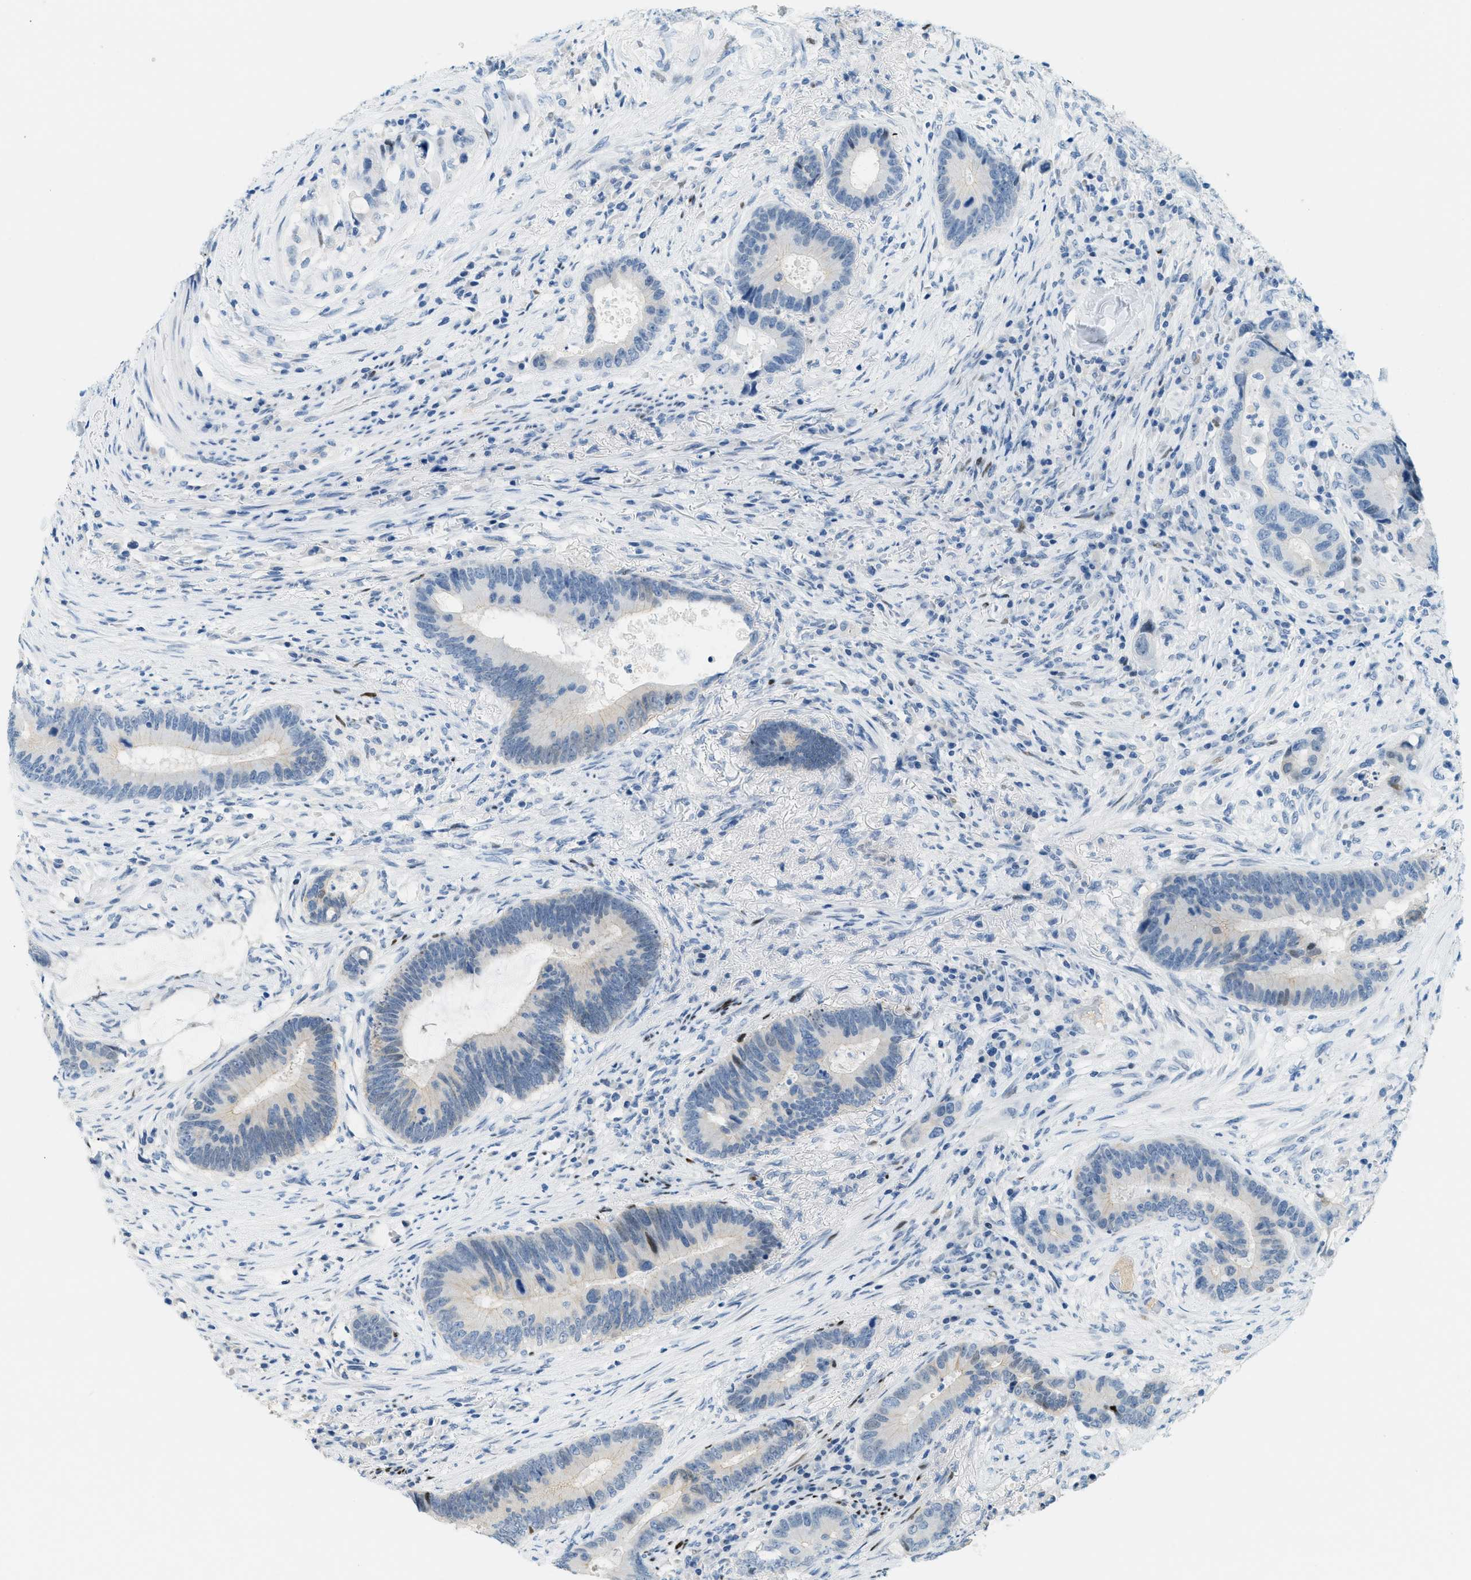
{"staining": {"intensity": "negative", "quantity": "none", "location": "none"}, "tissue": "colorectal cancer", "cell_type": "Tumor cells", "image_type": "cancer", "snomed": [{"axis": "morphology", "description": "Adenocarcinoma, NOS"}, {"axis": "topography", "description": "Rectum"}], "caption": "Colorectal cancer stained for a protein using immunohistochemistry exhibits no expression tumor cells.", "gene": "CYP4X1", "patient": {"sex": "female", "age": 89}}